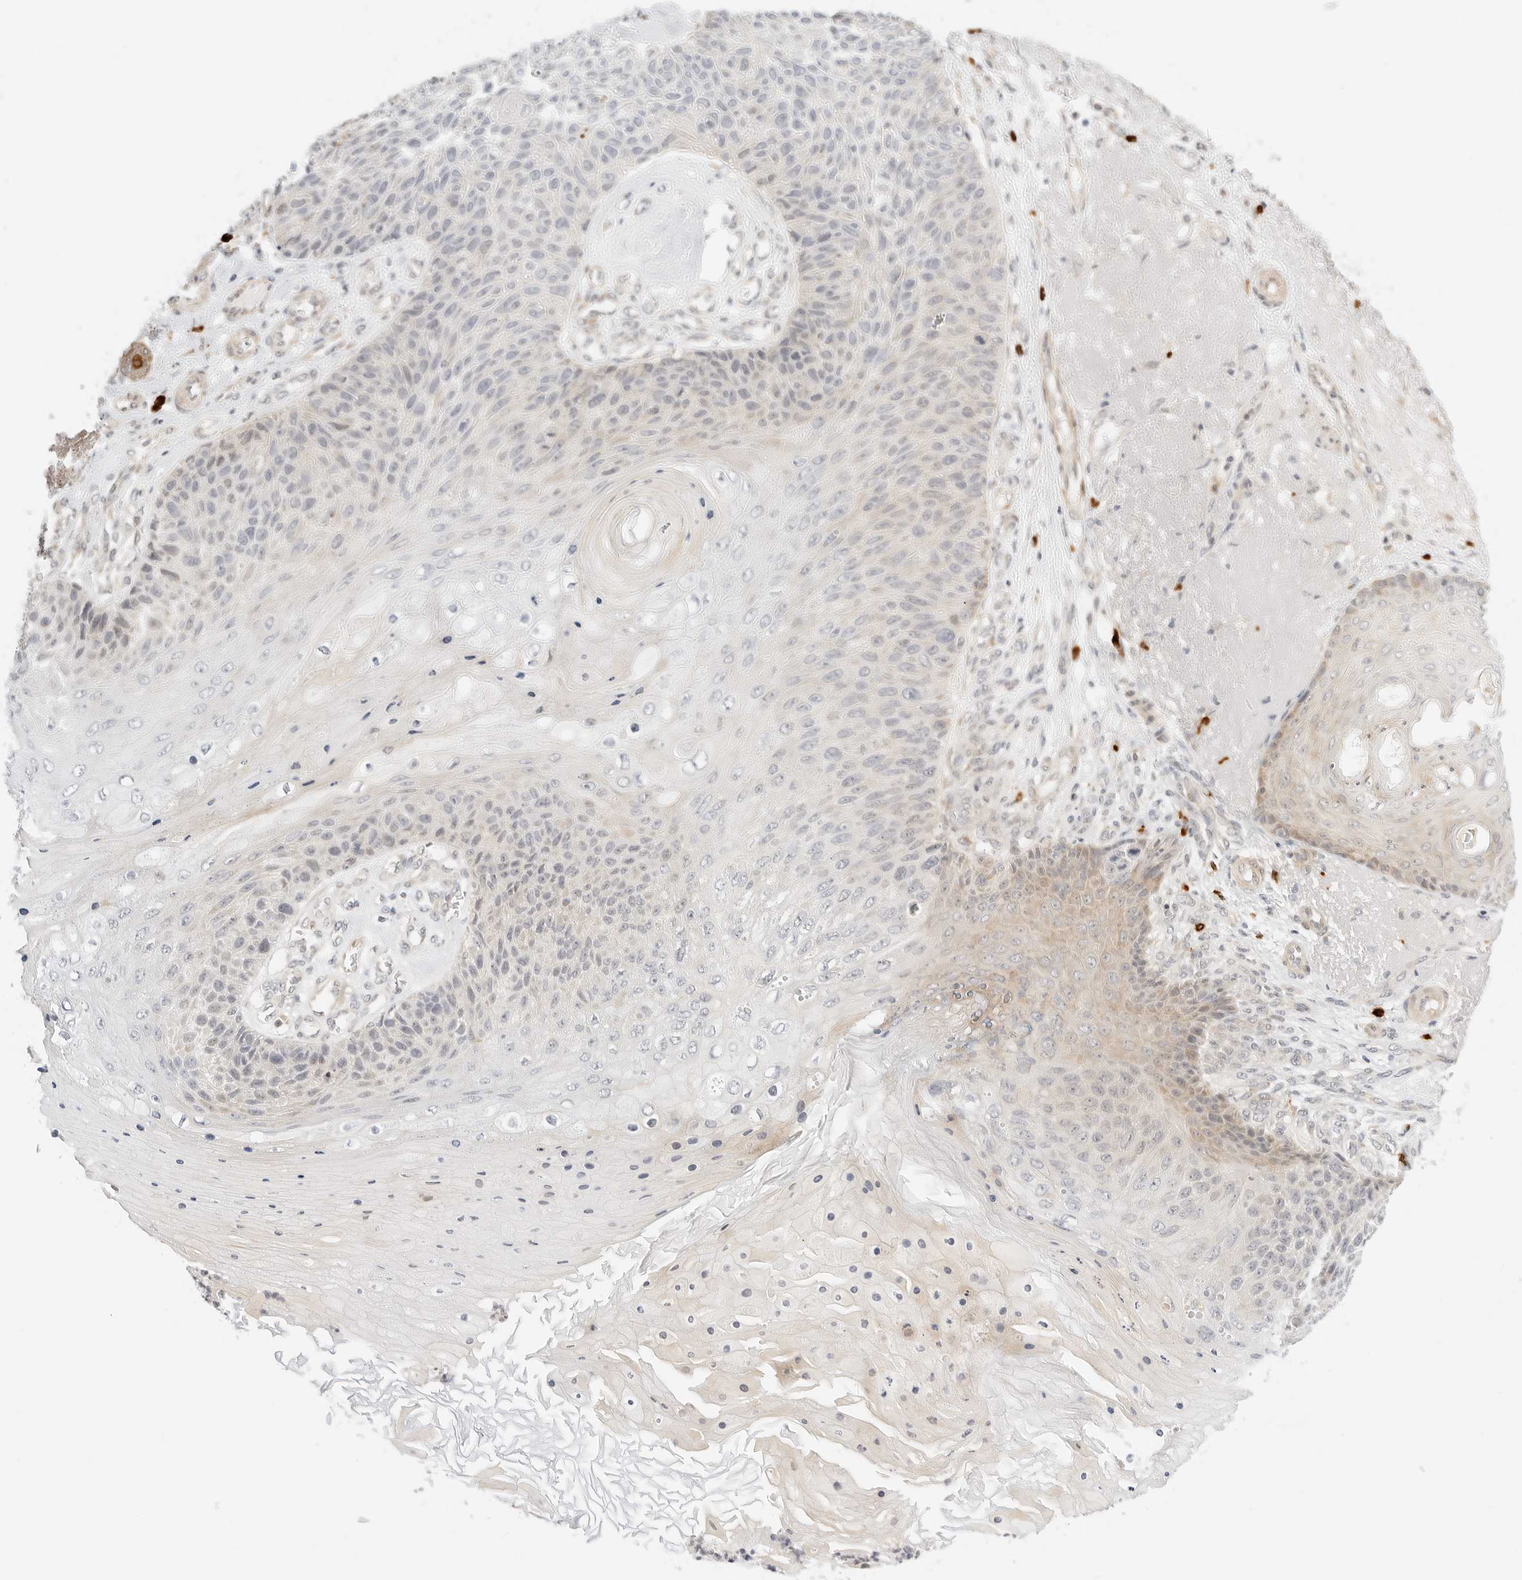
{"staining": {"intensity": "negative", "quantity": "none", "location": "none"}, "tissue": "skin cancer", "cell_type": "Tumor cells", "image_type": "cancer", "snomed": [{"axis": "morphology", "description": "Squamous cell carcinoma, NOS"}, {"axis": "topography", "description": "Skin"}], "caption": "Squamous cell carcinoma (skin) stained for a protein using IHC reveals no expression tumor cells.", "gene": "TEKT2", "patient": {"sex": "female", "age": 88}}